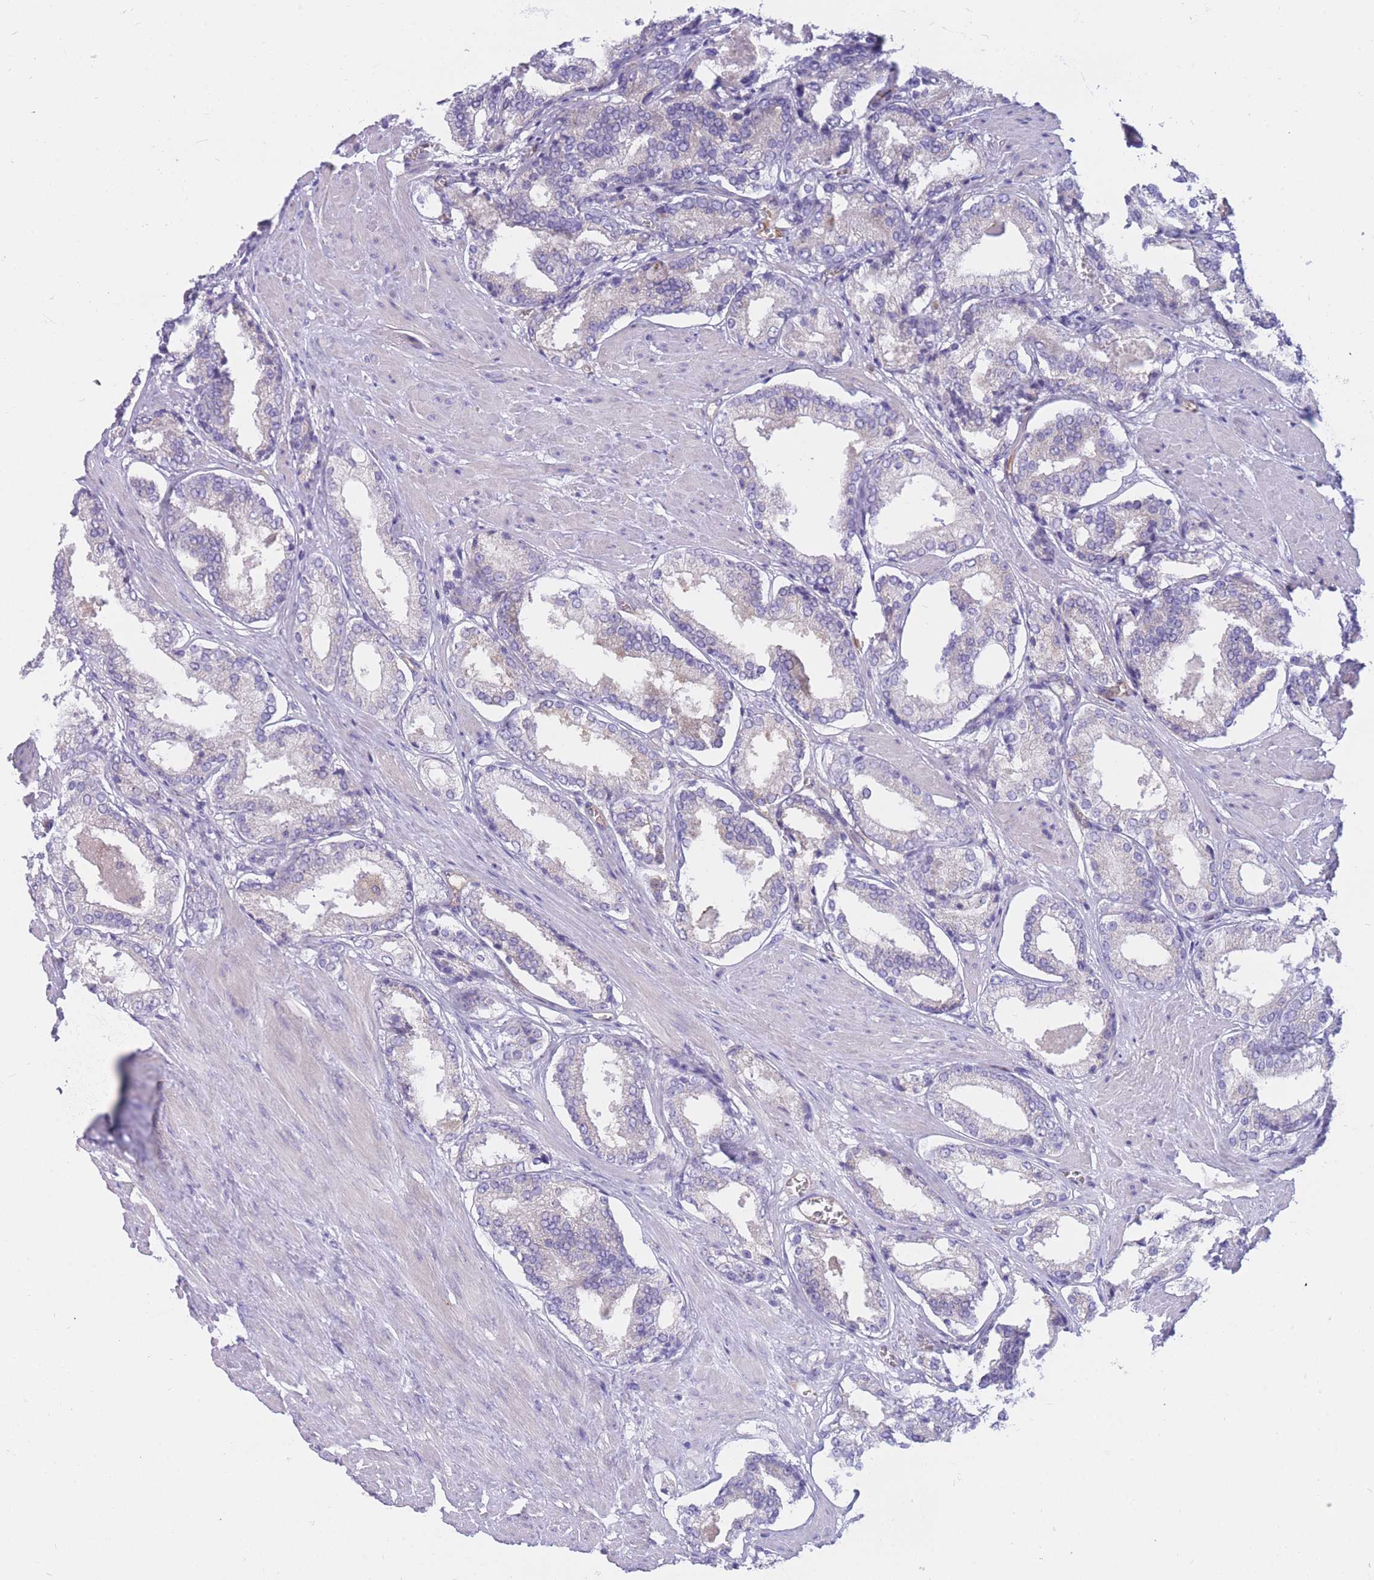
{"staining": {"intensity": "negative", "quantity": "none", "location": "none"}, "tissue": "prostate cancer", "cell_type": "Tumor cells", "image_type": "cancer", "snomed": [{"axis": "morphology", "description": "Adenocarcinoma, Low grade"}, {"axis": "topography", "description": "Prostate"}], "caption": "This histopathology image is of prostate cancer (adenocarcinoma (low-grade)) stained with immunohistochemistry (IHC) to label a protein in brown with the nuclei are counter-stained blue. There is no staining in tumor cells. (DAB immunohistochemistry (IHC) with hematoxylin counter stain).", "gene": "SULT1A1", "patient": {"sex": "male", "age": 54}}